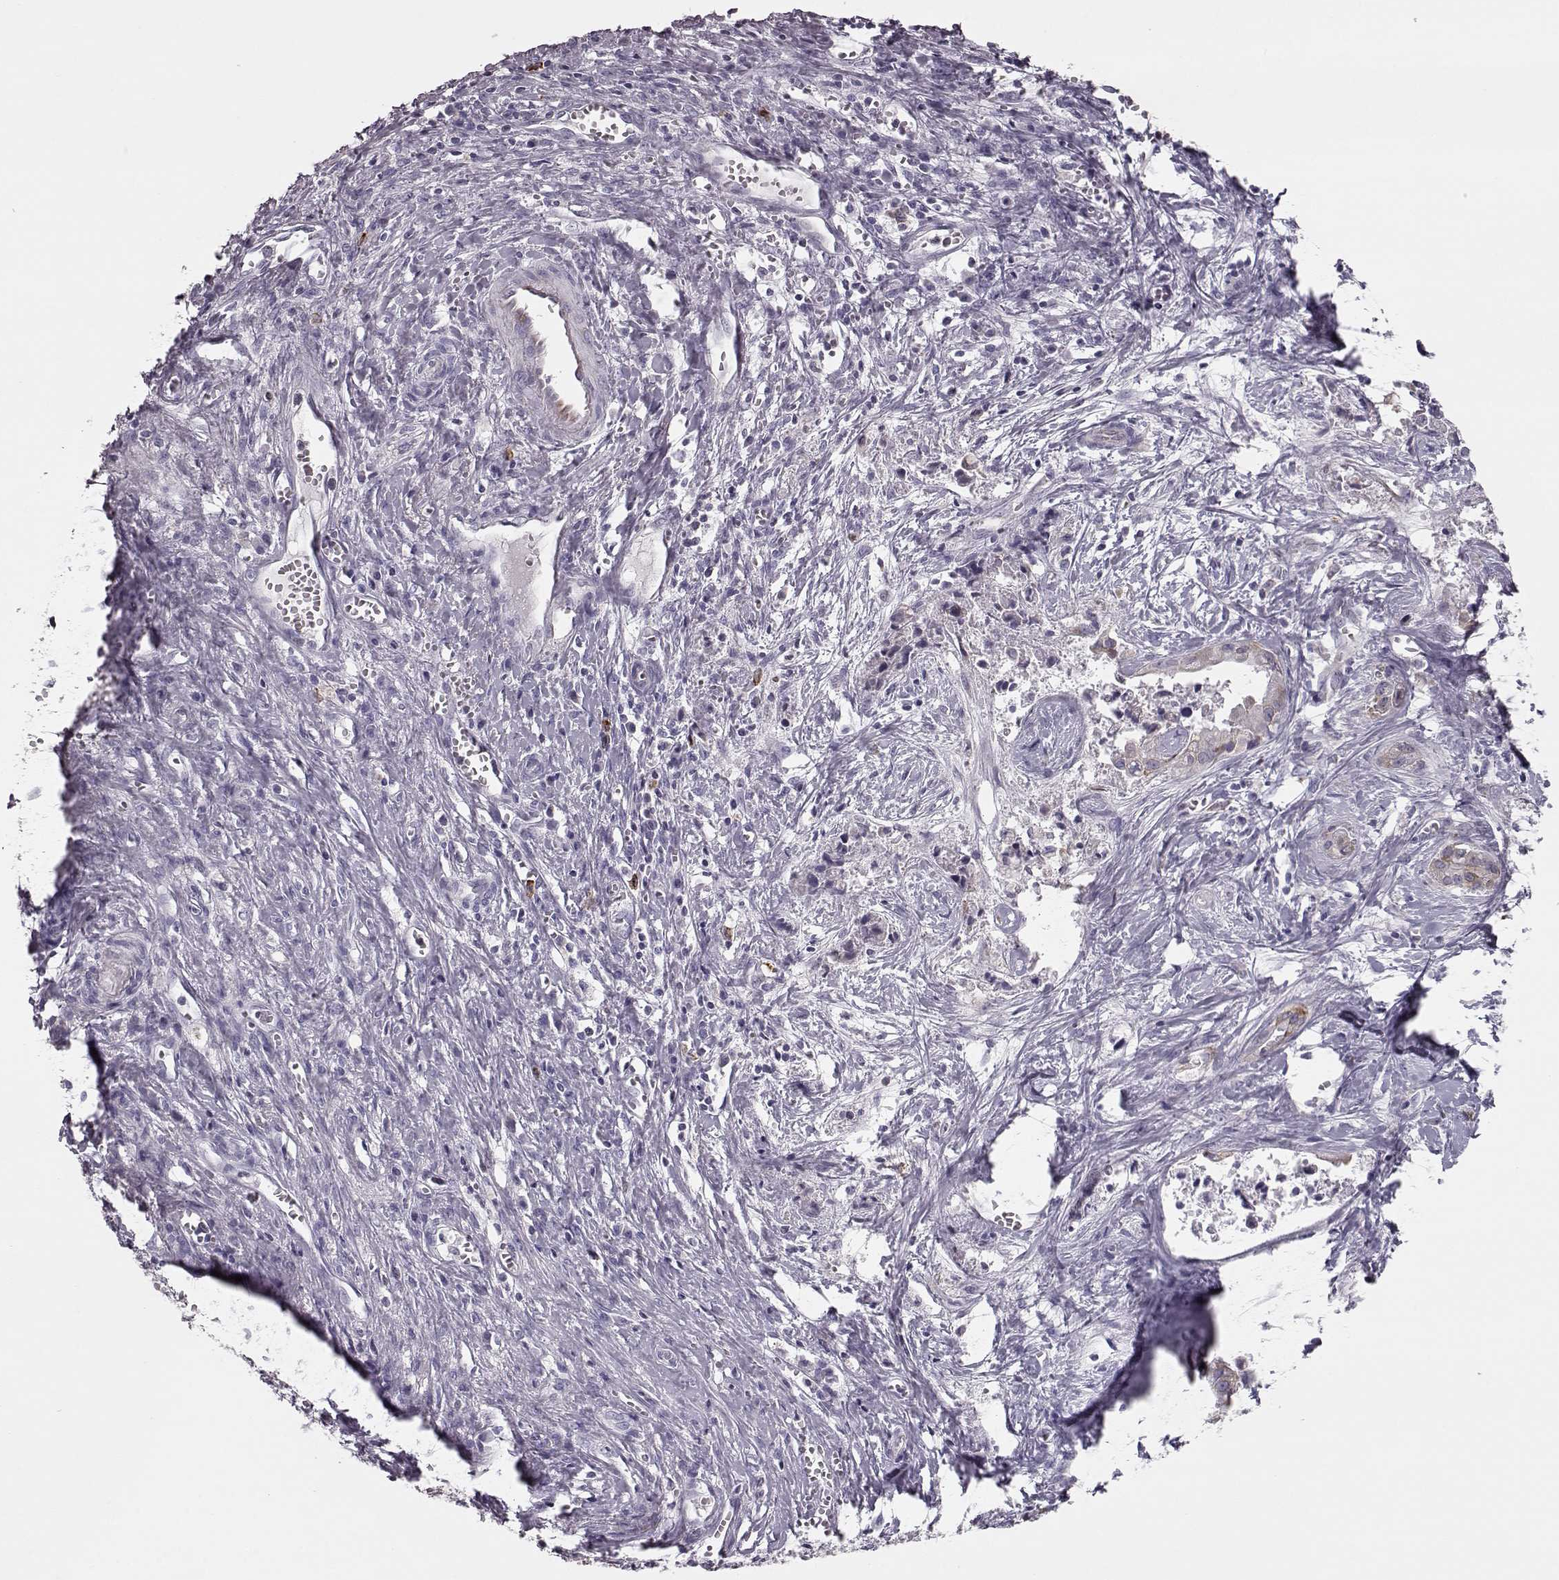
{"staining": {"intensity": "negative", "quantity": "none", "location": "none"}, "tissue": "liver cancer", "cell_type": "Tumor cells", "image_type": "cancer", "snomed": [{"axis": "morphology", "description": "Cholangiocarcinoma"}, {"axis": "topography", "description": "Liver"}], "caption": "IHC of liver cancer (cholangiocarcinoma) reveals no positivity in tumor cells.", "gene": "ELOVL5", "patient": {"sex": "female", "age": 65}}